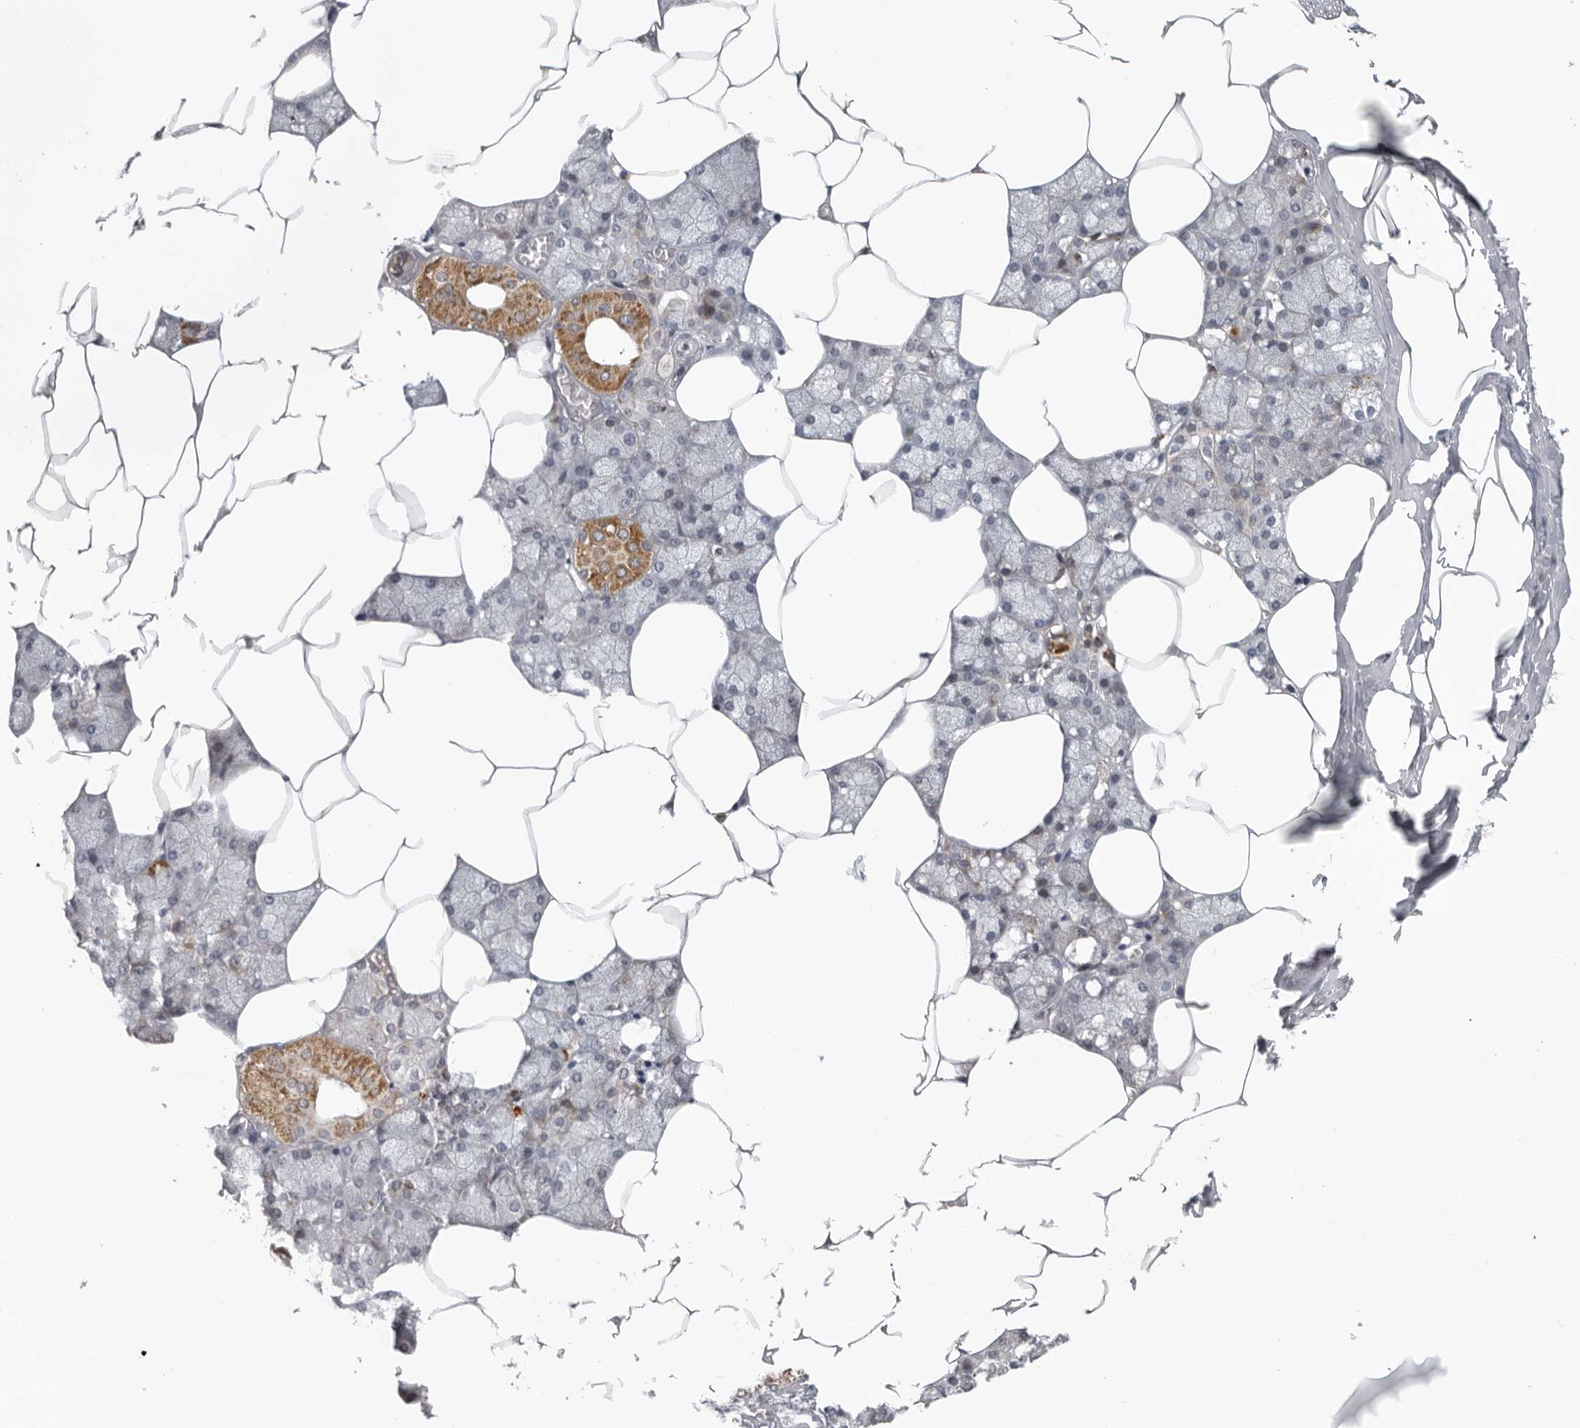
{"staining": {"intensity": "moderate", "quantity": "<25%", "location": "cytoplasmic/membranous"}, "tissue": "salivary gland", "cell_type": "Glandular cells", "image_type": "normal", "snomed": [{"axis": "morphology", "description": "Normal tissue, NOS"}, {"axis": "topography", "description": "Salivary gland"}], "caption": "DAB immunohistochemical staining of normal human salivary gland displays moderate cytoplasmic/membranous protein positivity in approximately <25% of glandular cells.", "gene": "CPT2", "patient": {"sex": "male", "age": 62}}